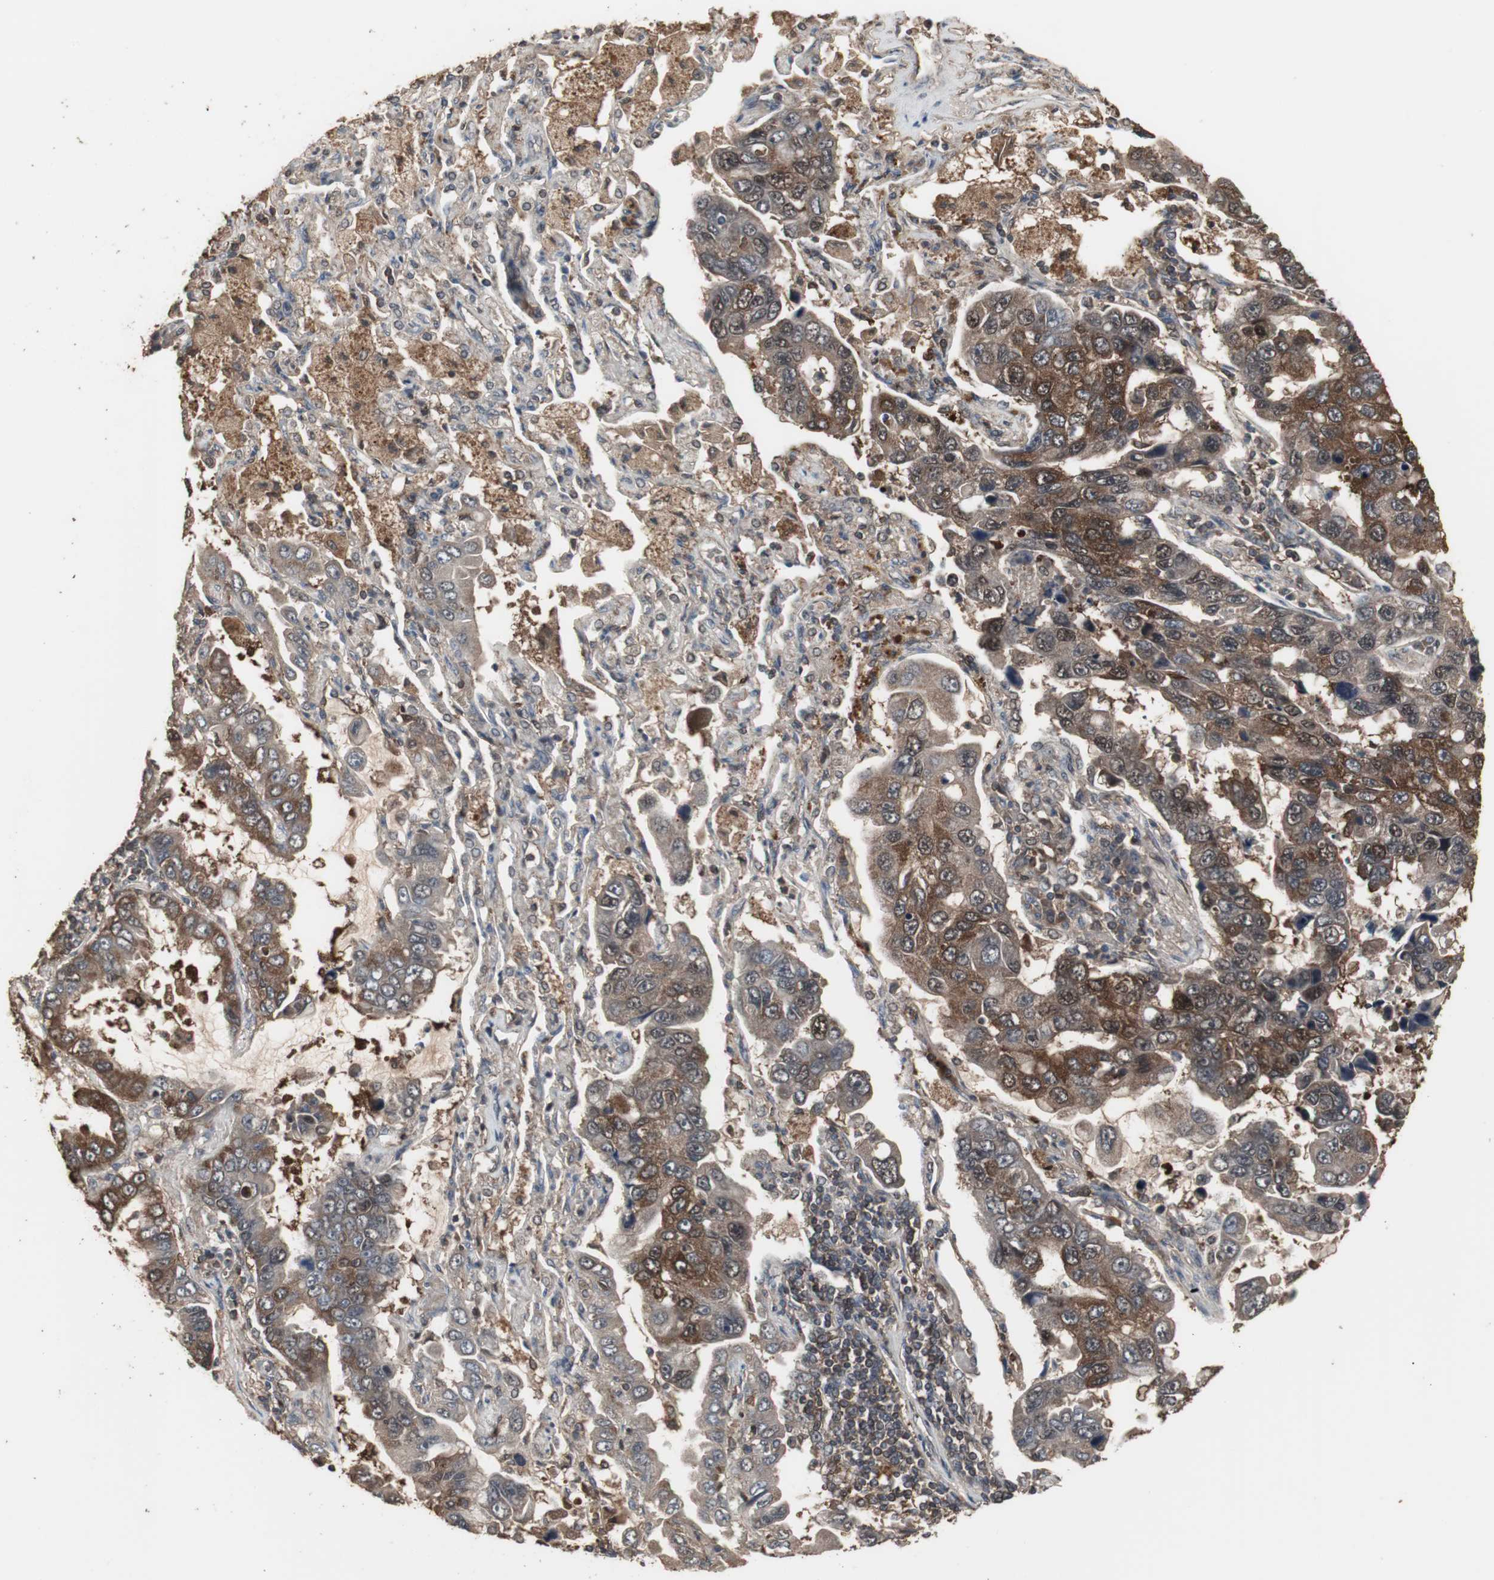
{"staining": {"intensity": "strong", "quantity": "25%-75%", "location": "cytoplasmic/membranous"}, "tissue": "lung cancer", "cell_type": "Tumor cells", "image_type": "cancer", "snomed": [{"axis": "morphology", "description": "Adenocarcinoma, NOS"}, {"axis": "topography", "description": "Lung"}], "caption": "Lung adenocarcinoma stained with a protein marker reveals strong staining in tumor cells.", "gene": "HPRT1", "patient": {"sex": "male", "age": 64}}